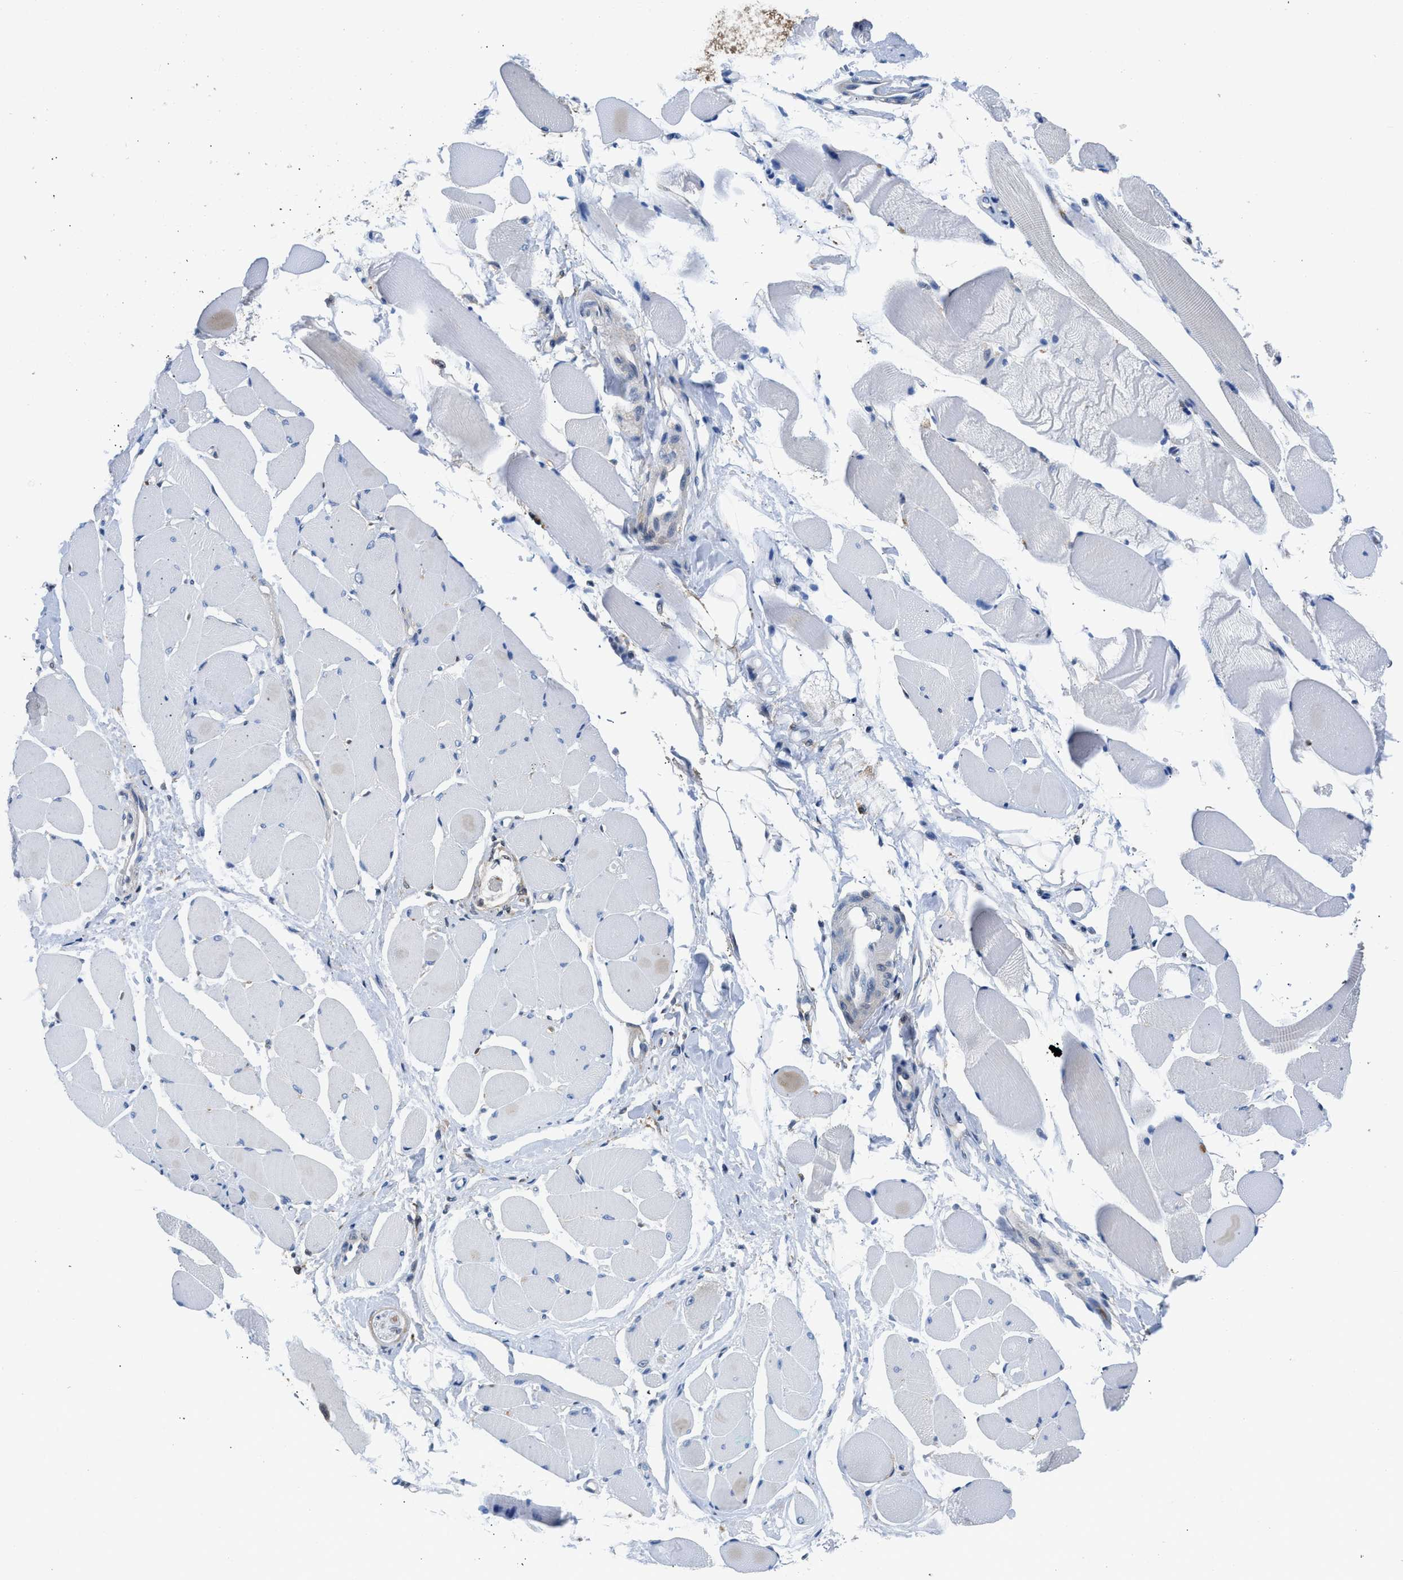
{"staining": {"intensity": "weak", "quantity": "<25%", "location": "cytoplasmic/membranous"}, "tissue": "skeletal muscle", "cell_type": "Myocytes", "image_type": "normal", "snomed": [{"axis": "morphology", "description": "Normal tissue, NOS"}, {"axis": "topography", "description": "Skeletal muscle"}, {"axis": "topography", "description": "Peripheral nerve tissue"}], "caption": "Image shows no significant protein expression in myocytes of benign skeletal muscle.", "gene": "CBR1", "patient": {"sex": "female", "age": 84}}